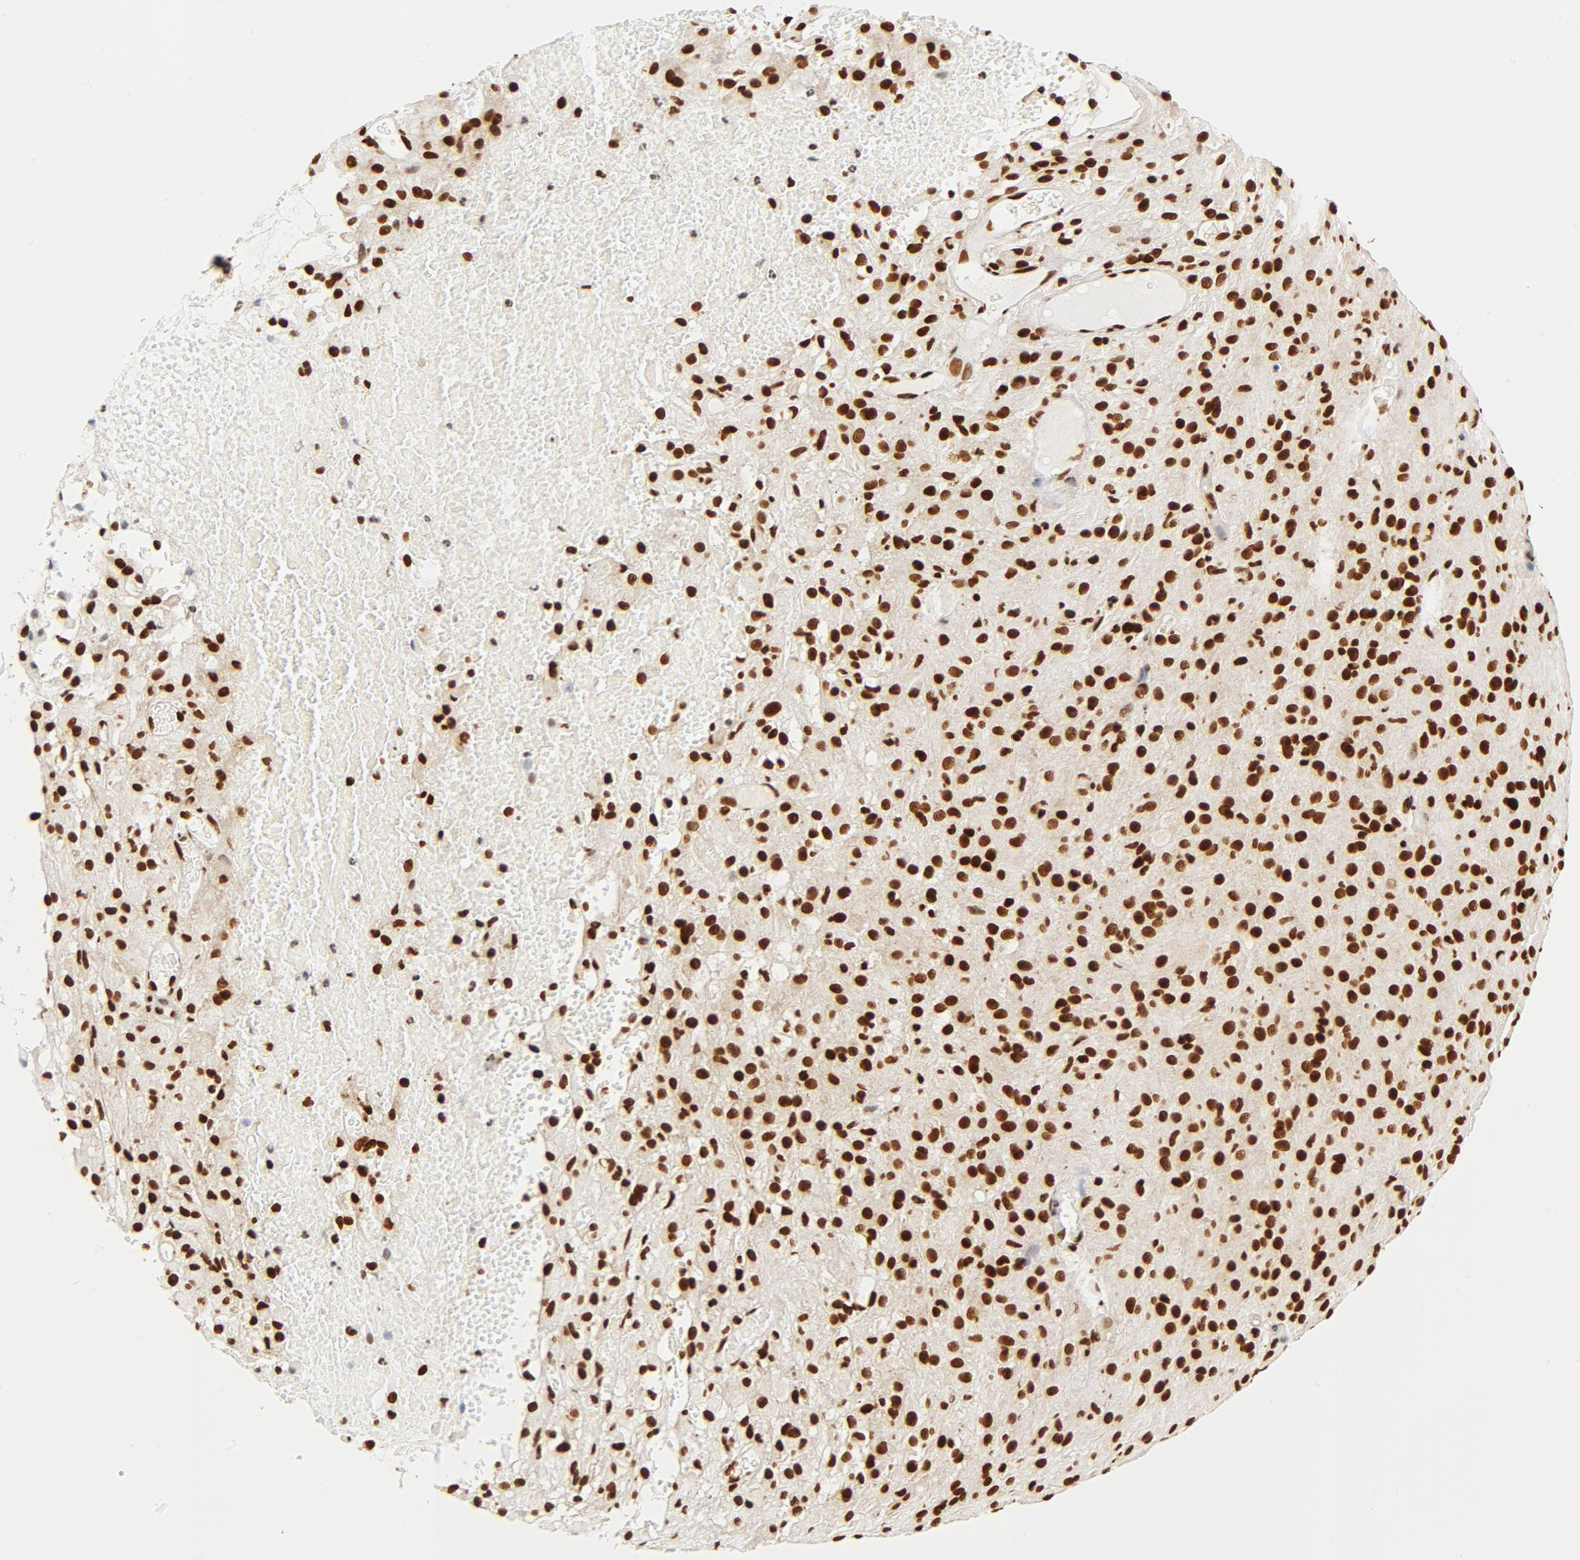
{"staining": {"intensity": "strong", "quantity": ">75%", "location": "nuclear"}, "tissue": "glioma", "cell_type": "Tumor cells", "image_type": "cancer", "snomed": [{"axis": "morphology", "description": "Glioma, malignant, High grade"}, {"axis": "topography", "description": "Brain"}], "caption": "Immunohistochemical staining of human malignant glioma (high-grade) demonstrates high levels of strong nuclear protein expression in about >75% of tumor cells.", "gene": "CTBP1", "patient": {"sex": "female", "age": 59}}